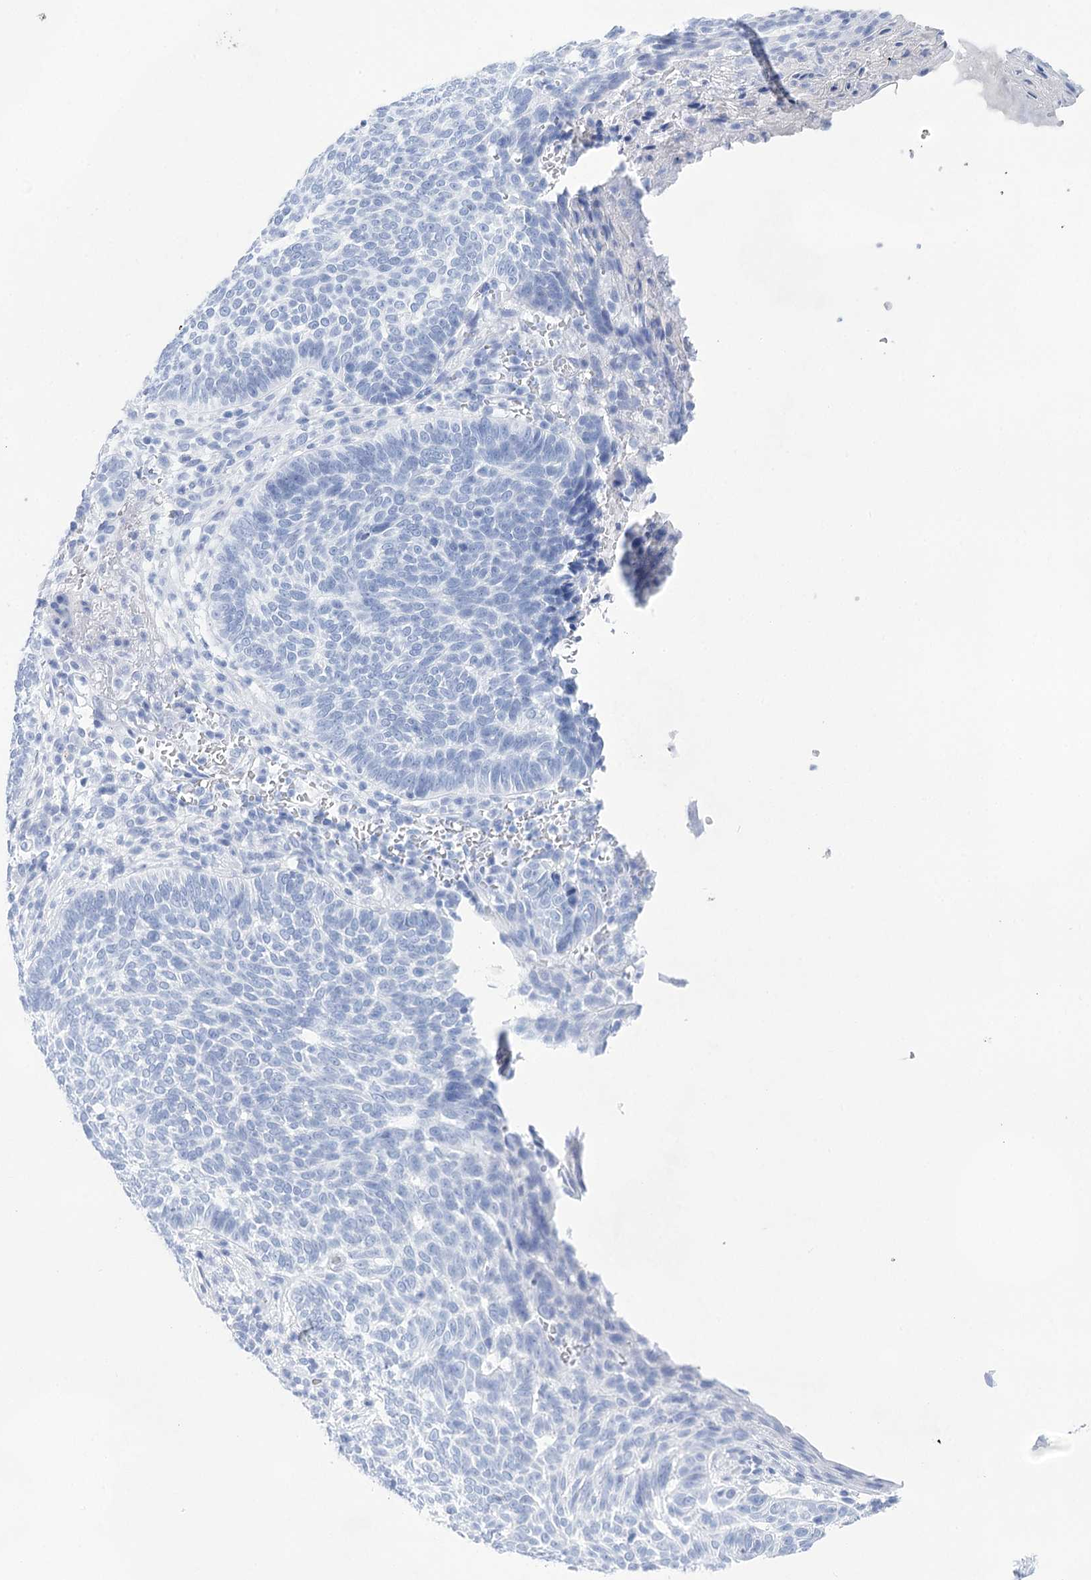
{"staining": {"intensity": "negative", "quantity": "none", "location": "none"}, "tissue": "skin cancer", "cell_type": "Tumor cells", "image_type": "cancer", "snomed": [{"axis": "morphology", "description": "Normal tissue, NOS"}, {"axis": "morphology", "description": "Basal cell carcinoma"}, {"axis": "topography", "description": "Skin"}], "caption": "DAB immunohistochemical staining of basal cell carcinoma (skin) exhibits no significant positivity in tumor cells.", "gene": "LALBA", "patient": {"sex": "male", "age": 64}}